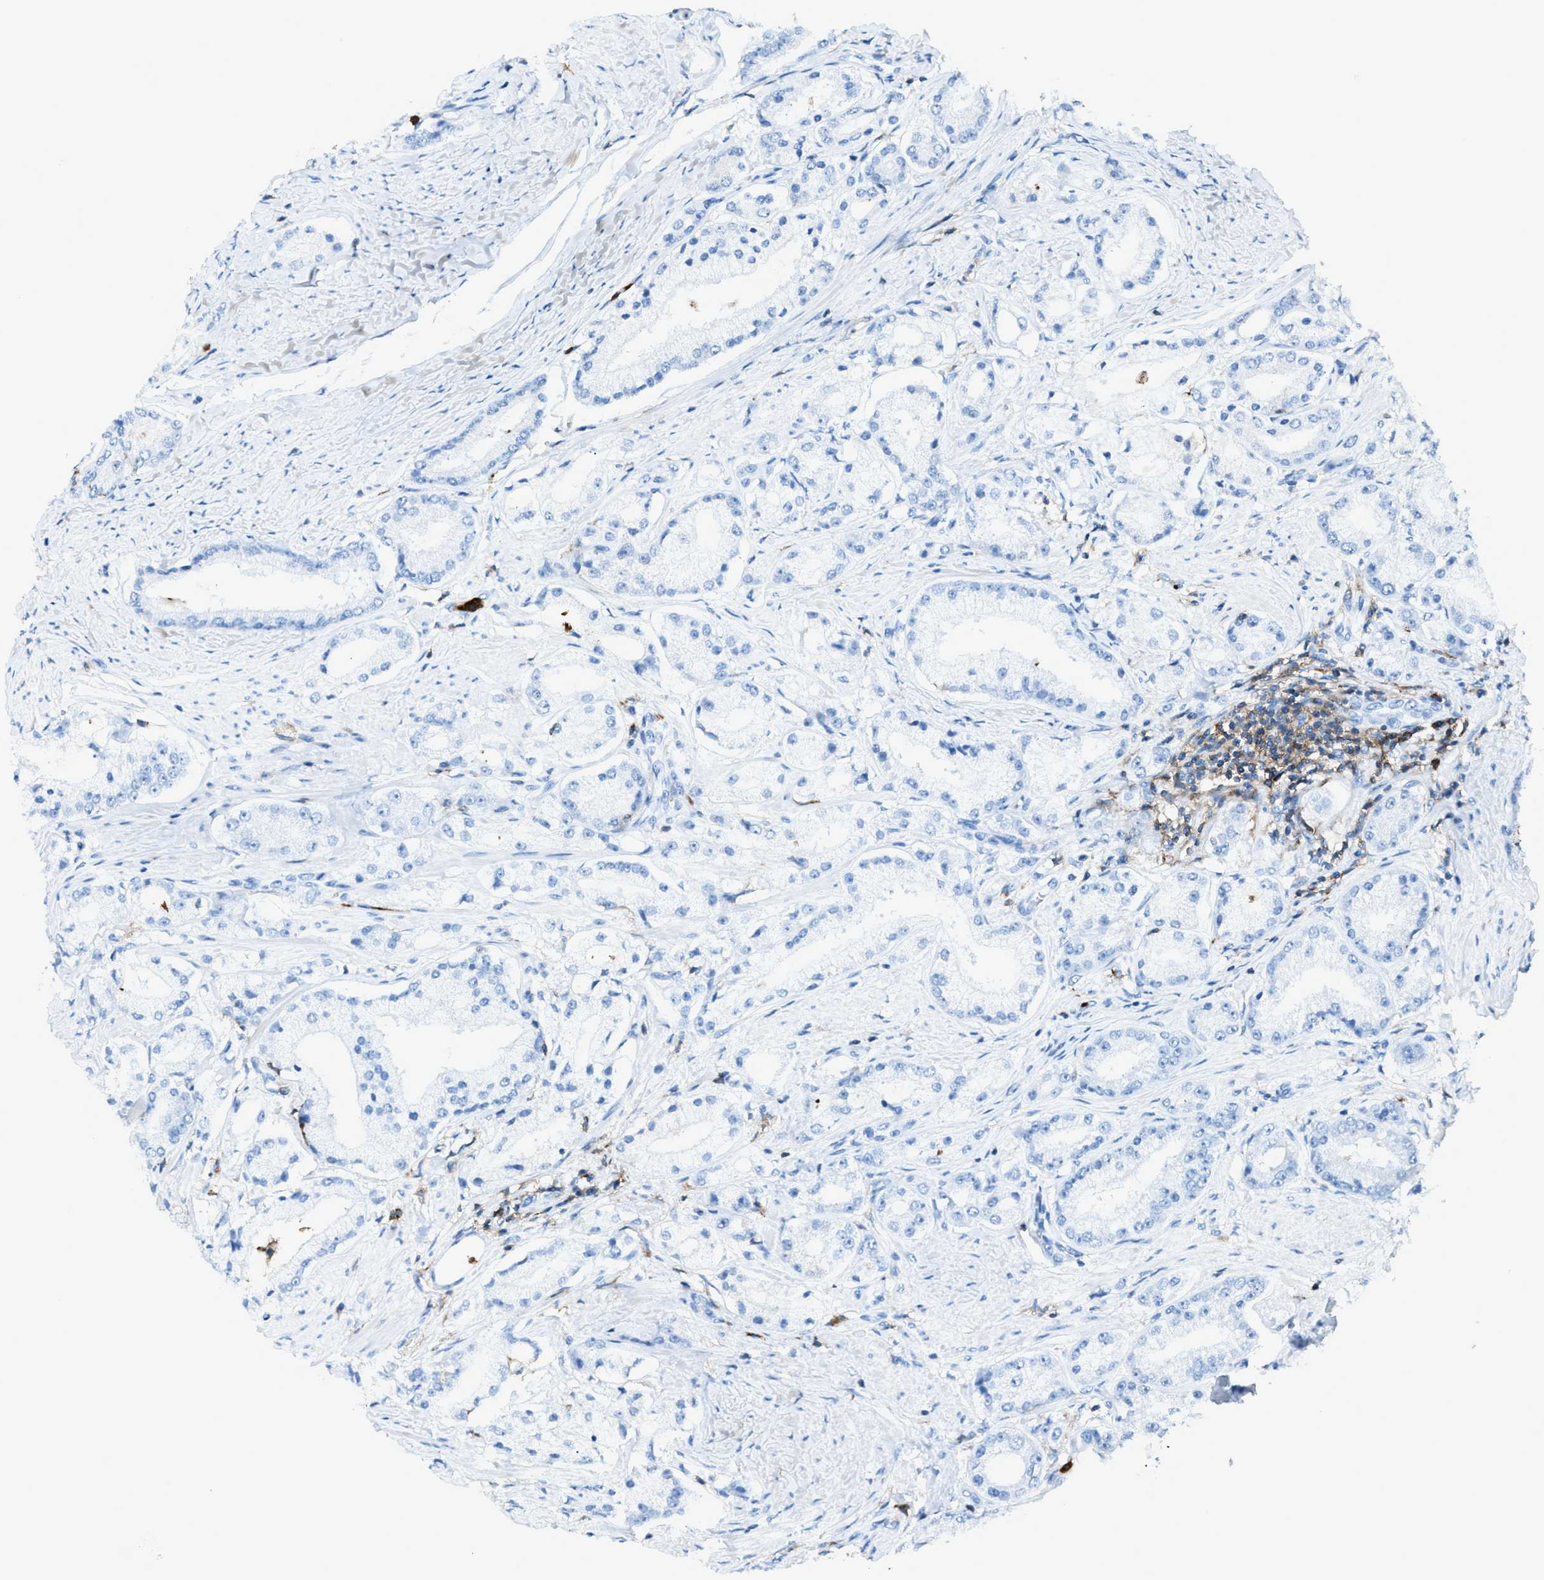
{"staining": {"intensity": "negative", "quantity": "none", "location": "none"}, "tissue": "prostate cancer", "cell_type": "Tumor cells", "image_type": "cancer", "snomed": [{"axis": "morphology", "description": "Adenocarcinoma, Low grade"}, {"axis": "topography", "description": "Prostate"}], "caption": "Tumor cells are negative for protein expression in human prostate adenocarcinoma (low-grade).", "gene": "ITGB2", "patient": {"sex": "male", "age": 63}}